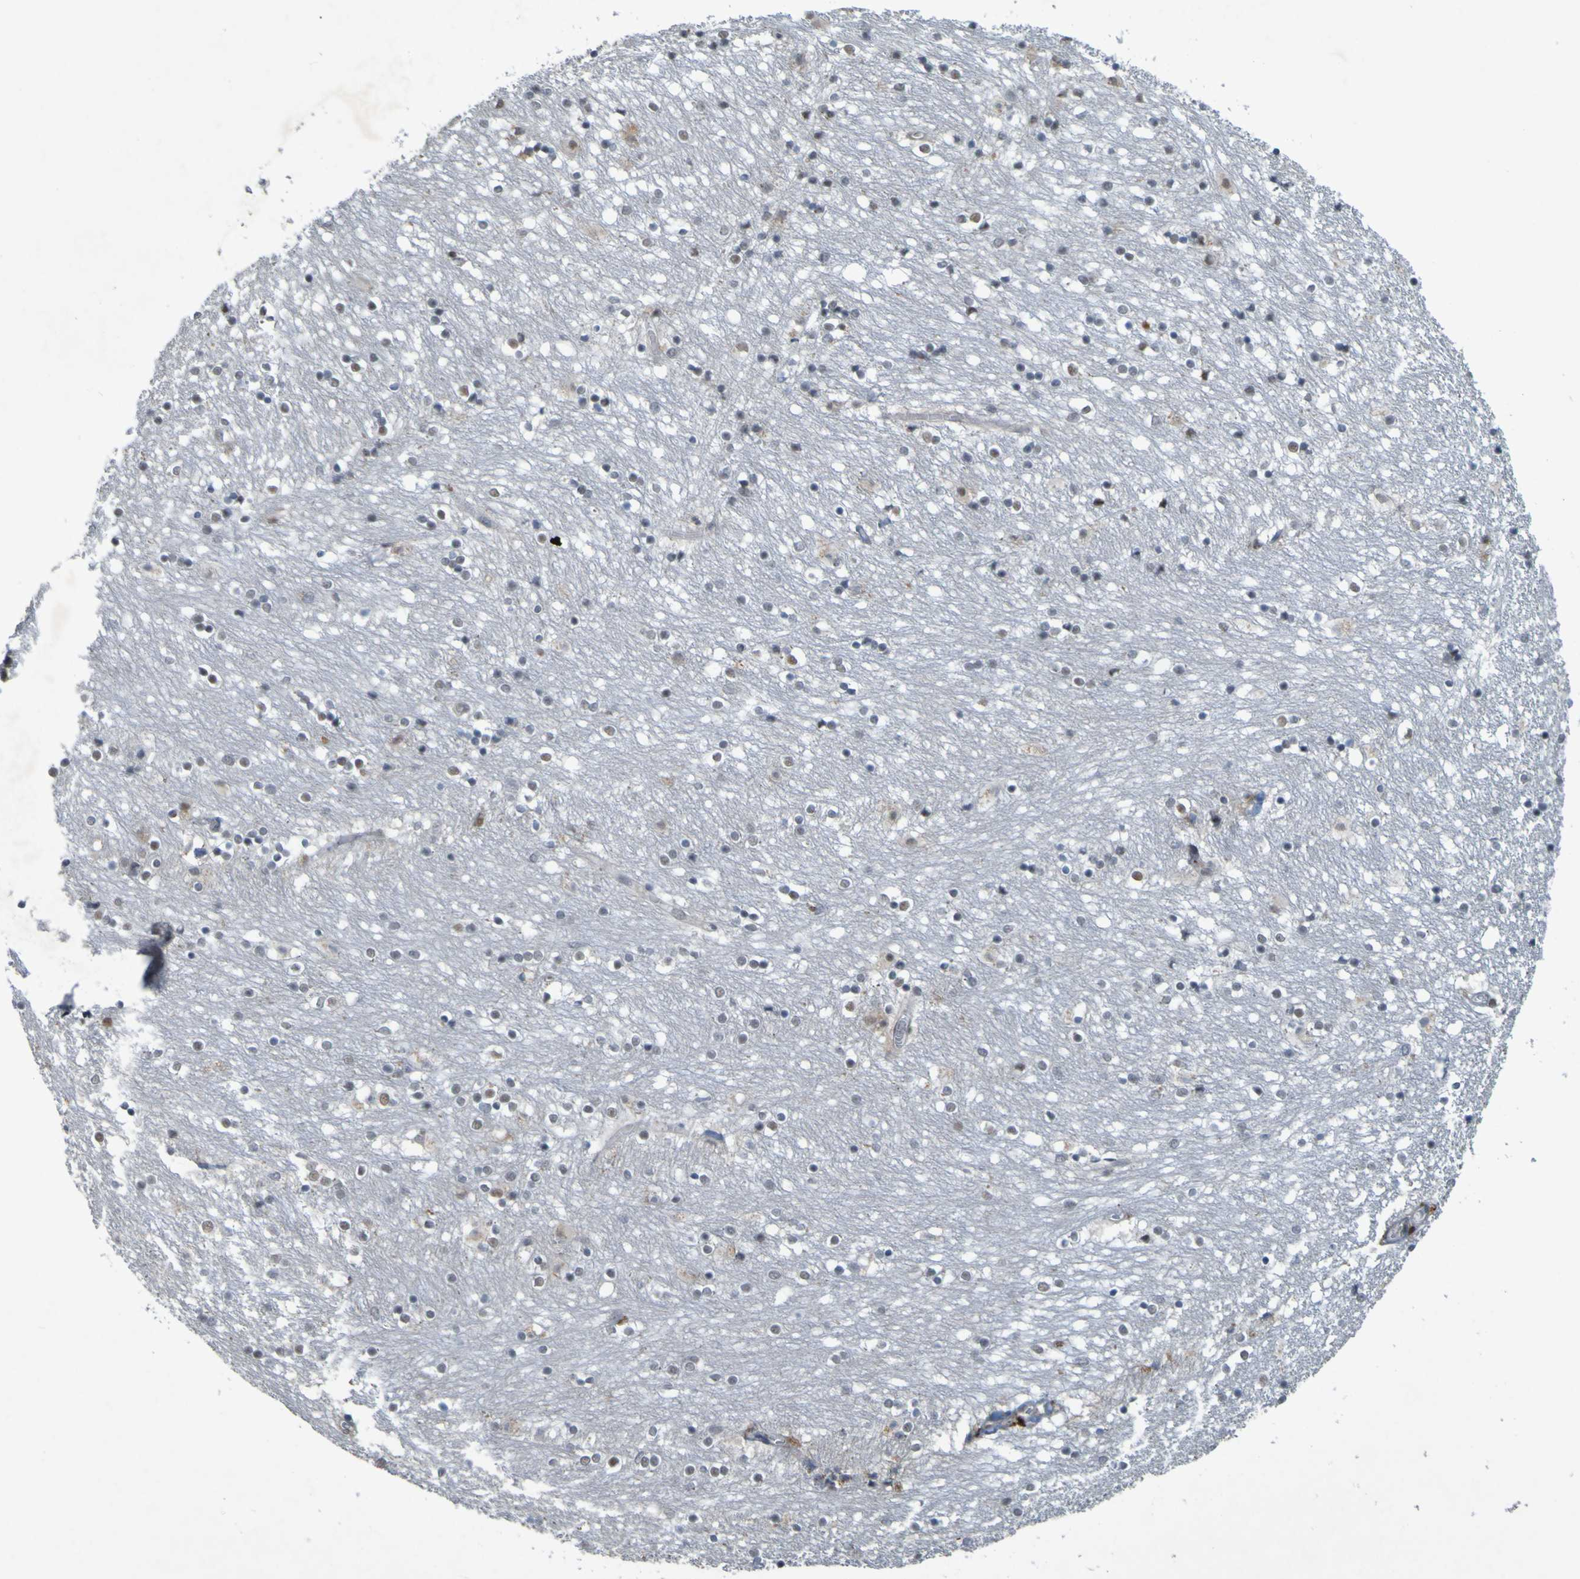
{"staining": {"intensity": "negative", "quantity": "none", "location": "none"}, "tissue": "caudate", "cell_type": "Glial cells", "image_type": "normal", "snomed": [{"axis": "morphology", "description": "Normal tissue, NOS"}, {"axis": "topography", "description": "Lateral ventricle wall"}], "caption": "Immunohistochemistry image of unremarkable caudate: caudate stained with DAB (3,3'-diaminobenzidine) reveals no significant protein positivity in glial cells. (DAB immunohistochemistry (IHC) with hematoxylin counter stain).", "gene": "MCPH1", "patient": {"sex": "female", "age": 54}}